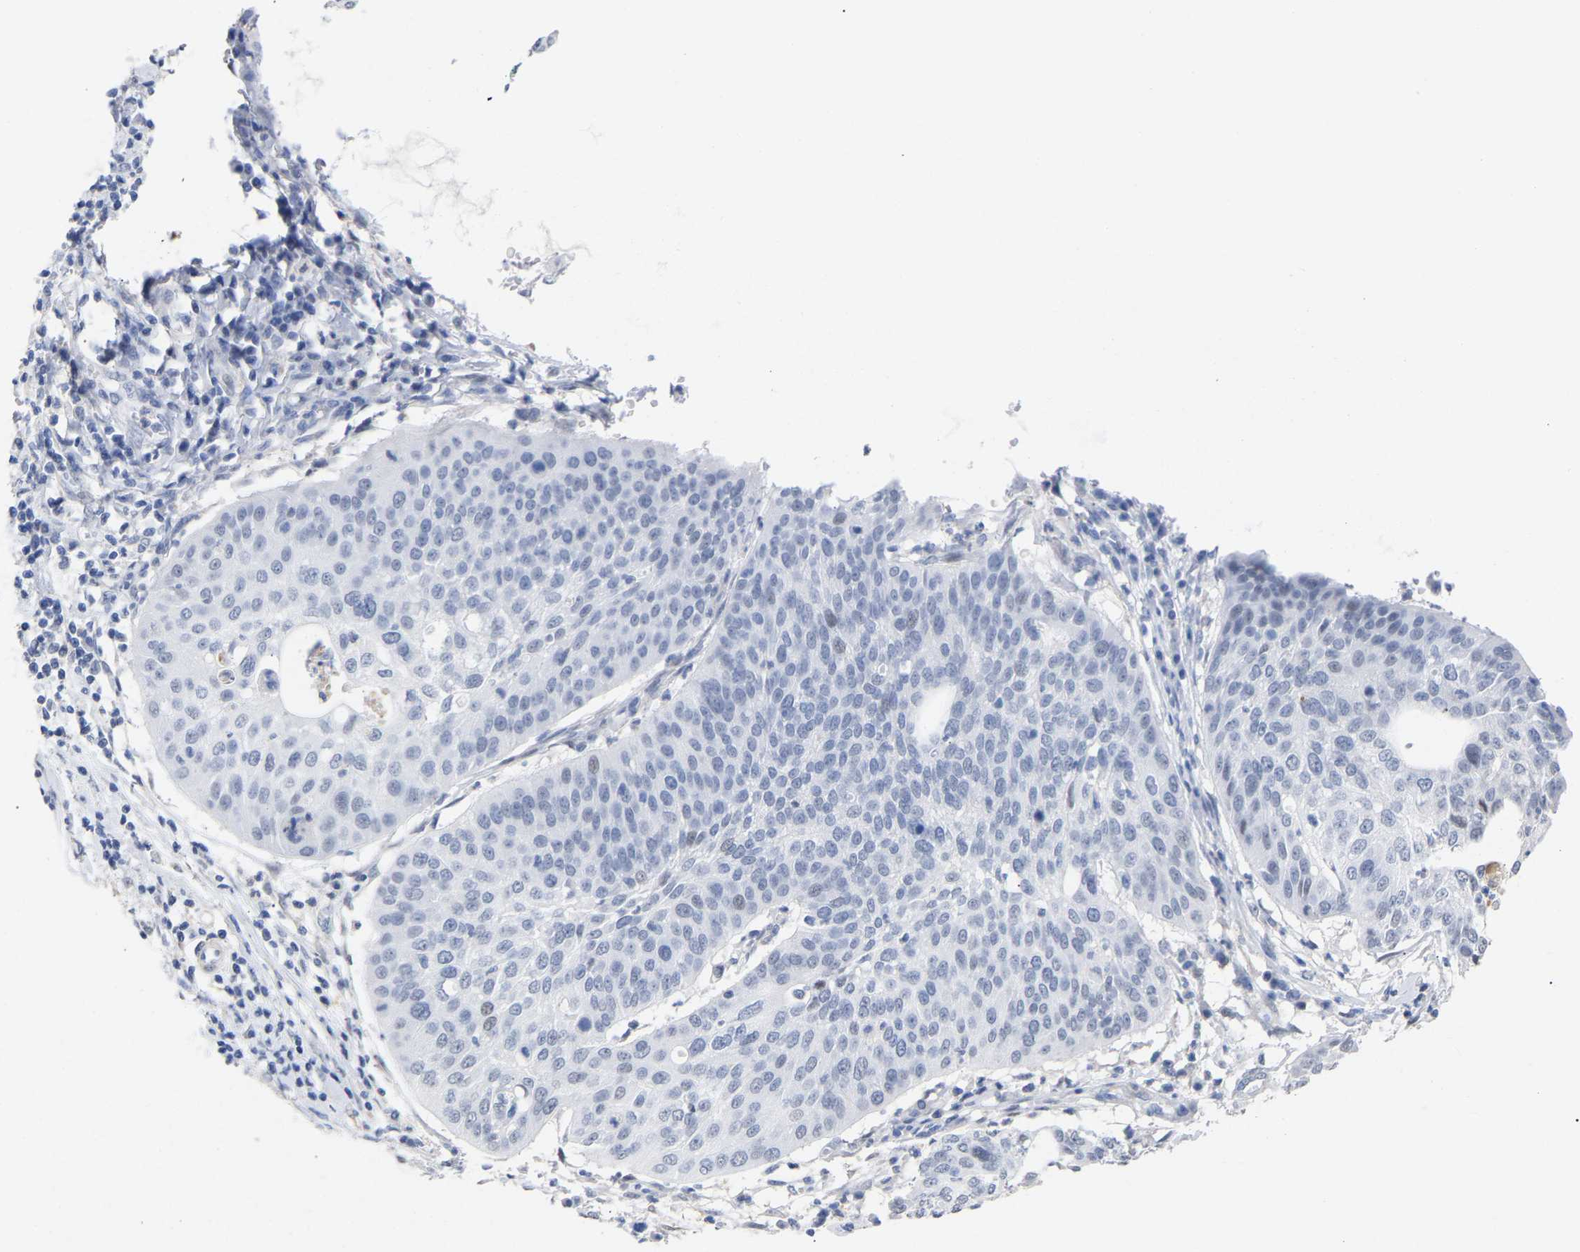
{"staining": {"intensity": "negative", "quantity": "none", "location": "none"}, "tissue": "cervical cancer", "cell_type": "Tumor cells", "image_type": "cancer", "snomed": [{"axis": "morphology", "description": "Normal tissue, NOS"}, {"axis": "morphology", "description": "Squamous cell carcinoma, NOS"}, {"axis": "topography", "description": "Cervix"}], "caption": "This is a micrograph of immunohistochemistry (IHC) staining of squamous cell carcinoma (cervical), which shows no expression in tumor cells.", "gene": "AMPH", "patient": {"sex": "female", "age": 39}}